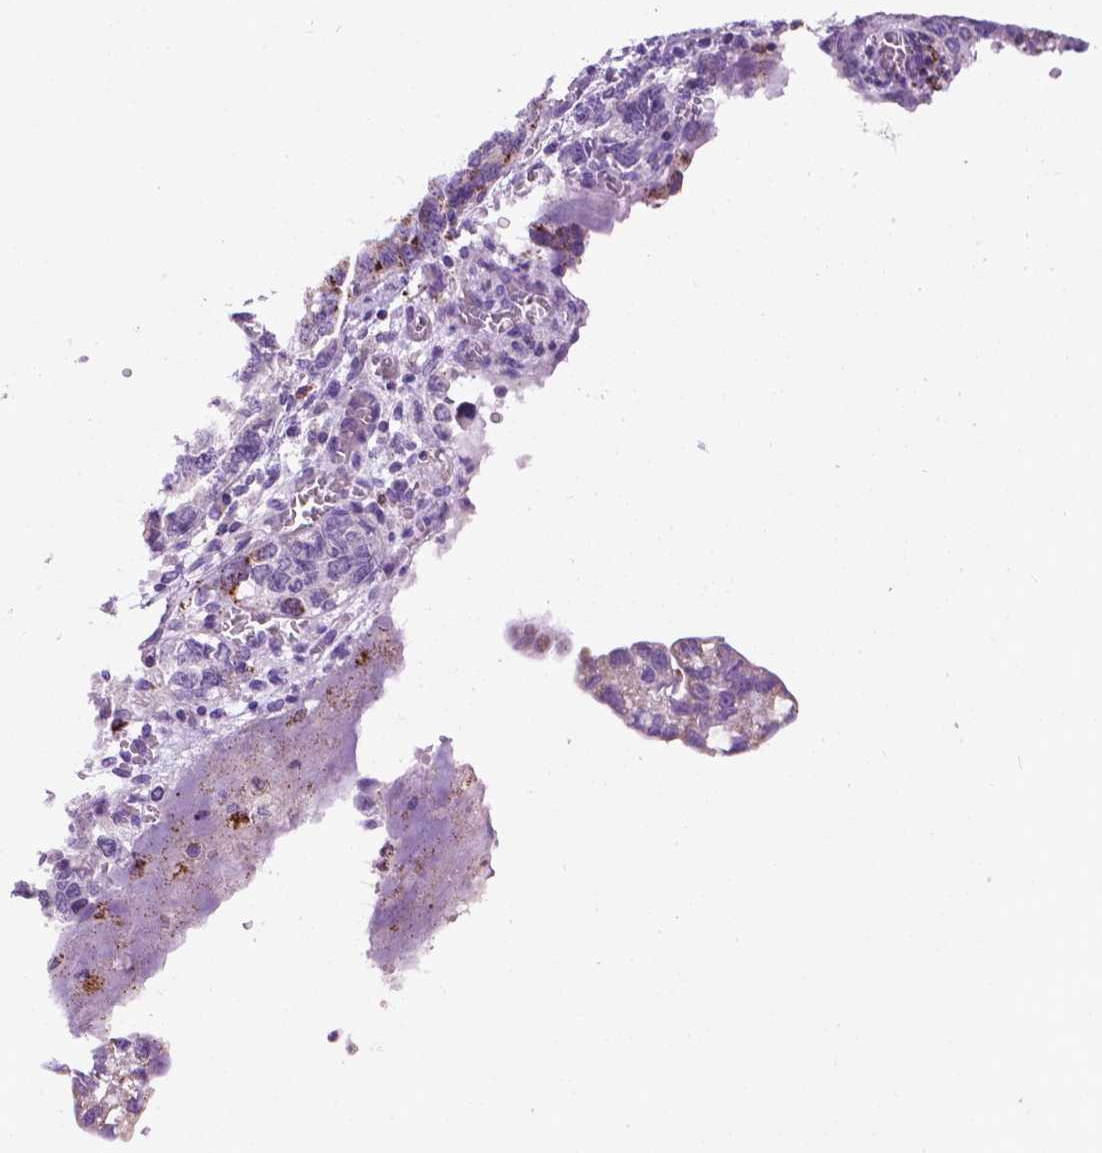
{"staining": {"intensity": "negative", "quantity": "none", "location": "none"}, "tissue": "ovarian cancer", "cell_type": "Tumor cells", "image_type": "cancer", "snomed": [{"axis": "morphology", "description": "Cystadenocarcinoma, serous, NOS"}, {"axis": "topography", "description": "Ovary"}], "caption": "An image of ovarian serous cystadenocarcinoma stained for a protein demonstrates no brown staining in tumor cells.", "gene": "TMEM132E", "patient": {"sex": "female", "age": 69}}